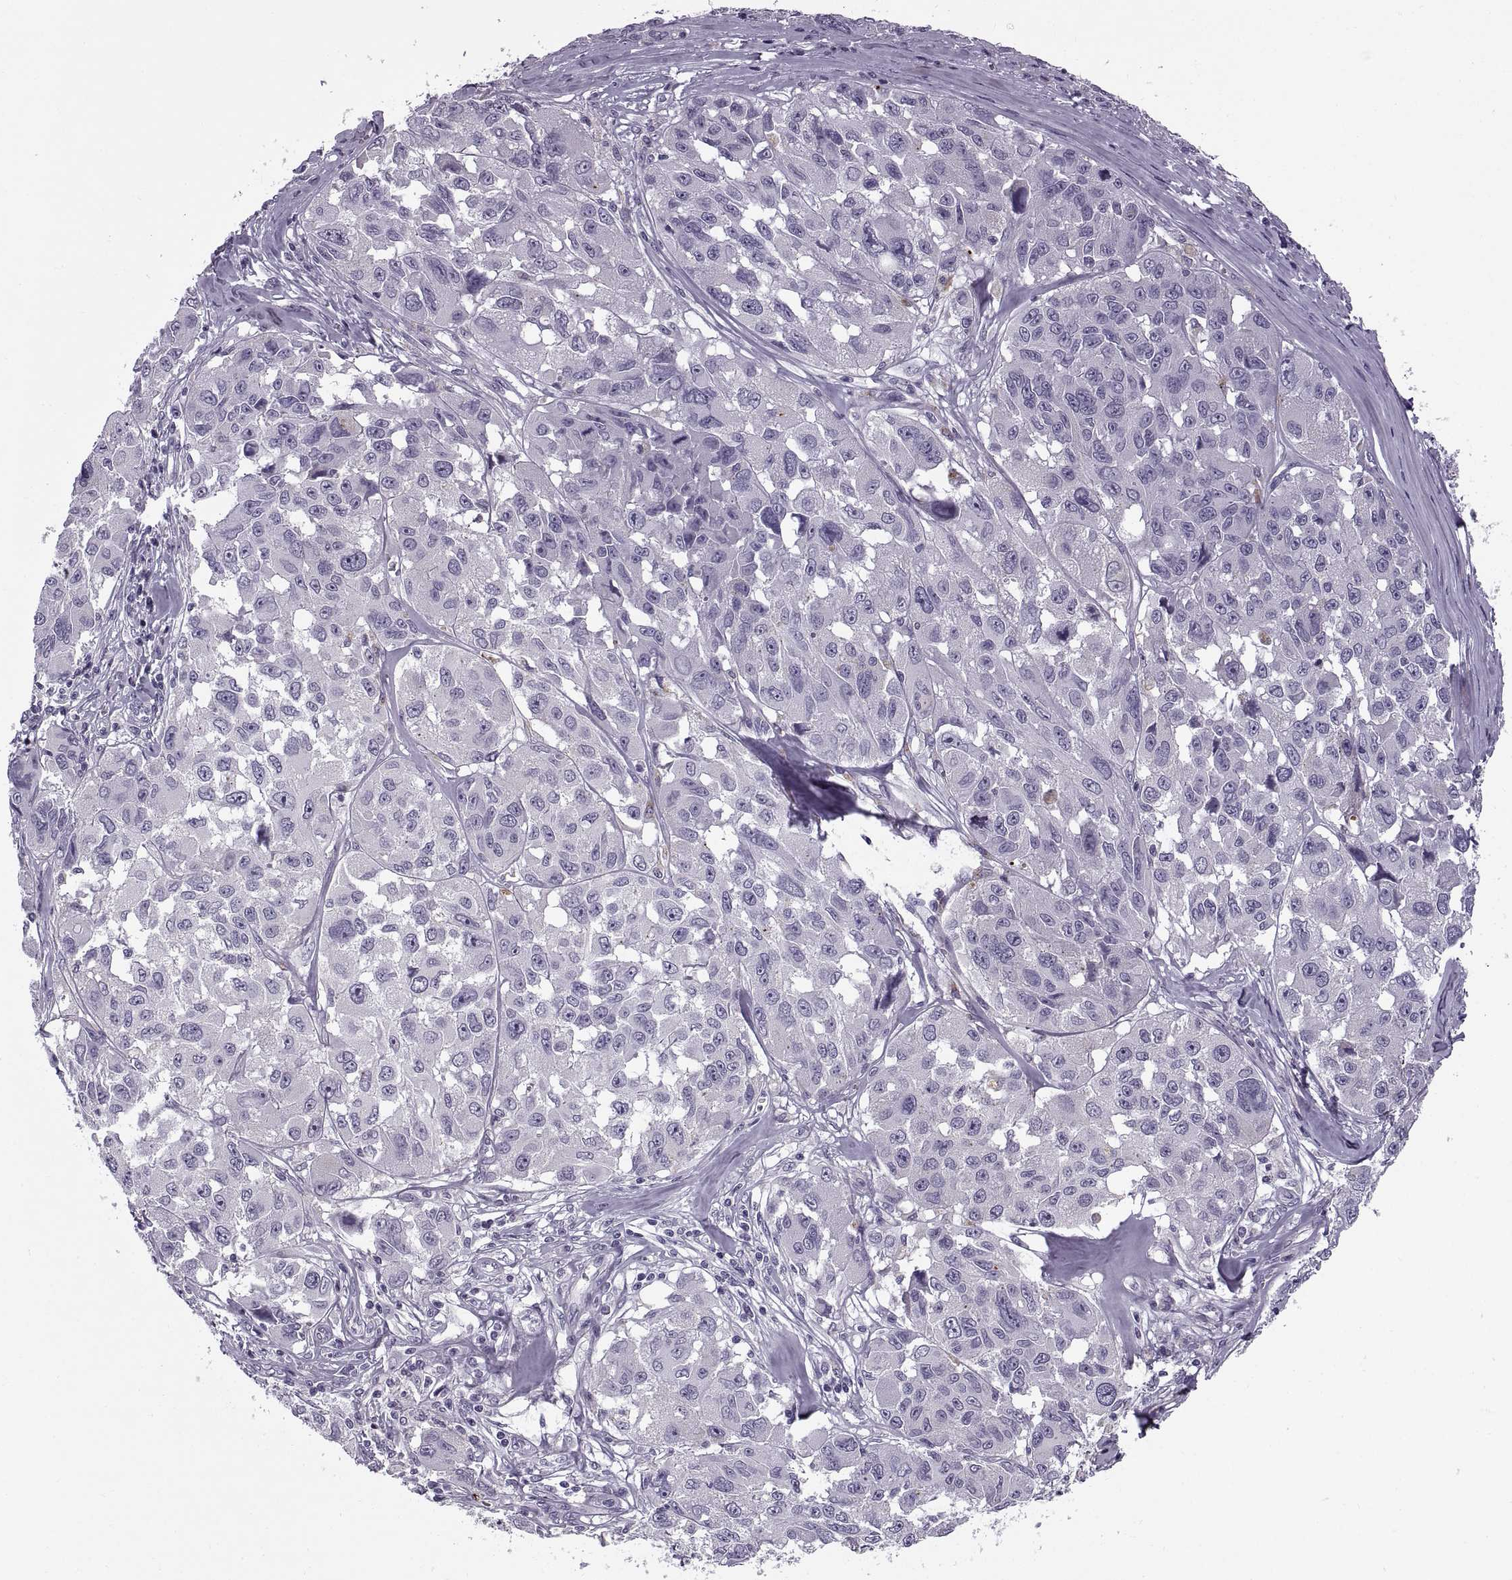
{"staining": {"intensity": "negative", "quantity": "none", "location": "none"}, "tissue": "melanoma", "cell_type": "Tumor cells", "image_type": "cancer", "snomed": [{"axis": "morphology", "description": "Malignant melanoma, NOS"}, {"axis": "topography", "description": "Skin"}], "caption": "Immunohistochemical staining of human malignant melanoma demonstrates no significant expression in tumor cells. The staining is performed using DAB (3,3'-diaminobenzidine) brown chromogen with nuclei counter-stained in using hematoxylin.", "gene": "CALCR", "patient": {"sex": "female", "age": 66}}